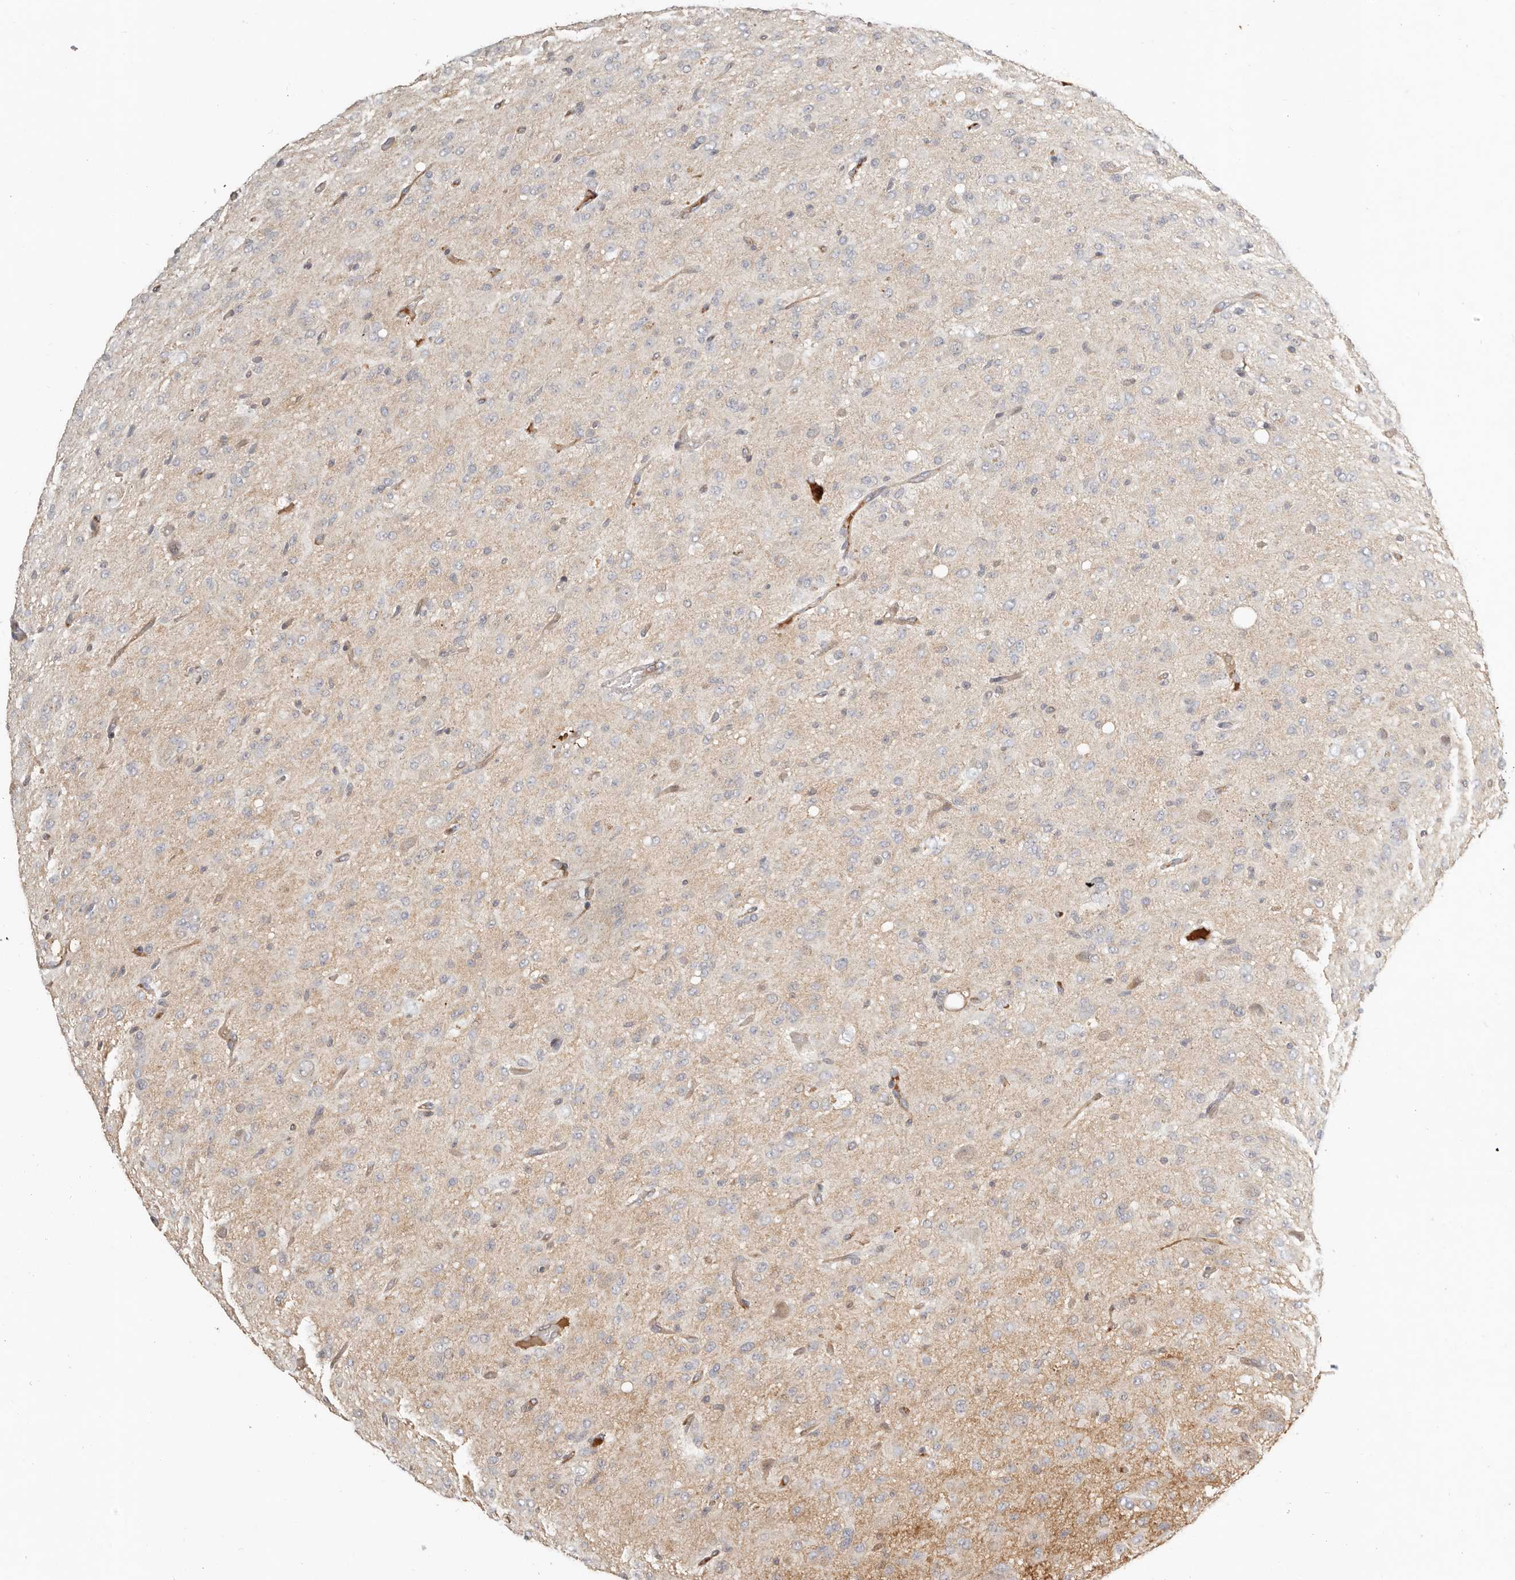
{"staining": {"intensity": "negative", "quantity": "none", "location": "none"}, "tissue": "glioma", "cell_type": "Tumor cells", "image_type": "cancer", "snomed": [{"axis": "morphology", "description": "Glioma, malignant, High grade"}, {"axis": "topography", "description": "Brain"}], "caption": "Immunohistochemical staining of glioma exhibits no significant staining in tumor cells. (Stains: DAB IHC with hematoxylin counter stain, Microscopy: brightfield microscopy at high magnification).", "gene": "MTFR2", "patient": {"sex": "female", "age": 59}}